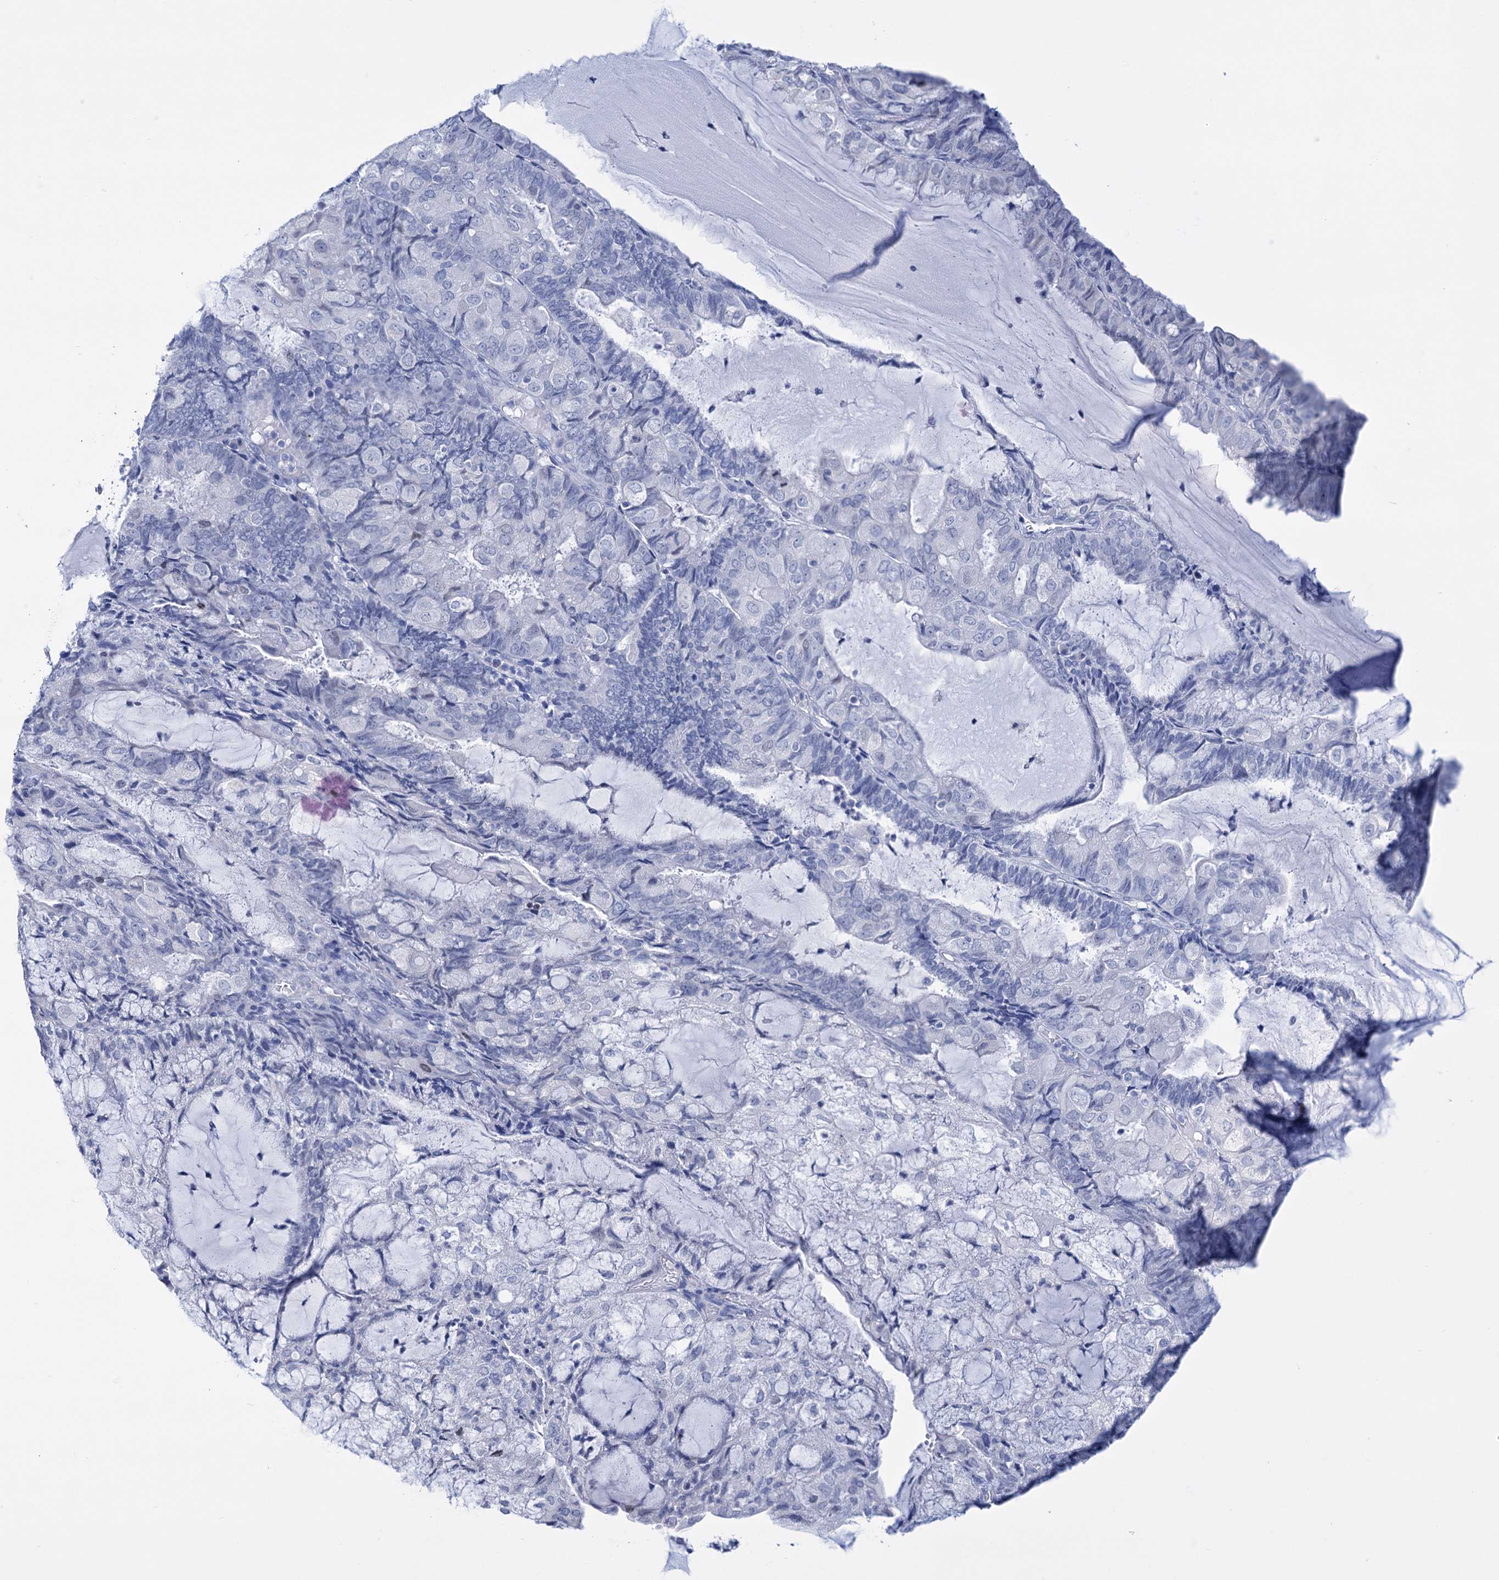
{"staining": {"intensity": "negative", "quantity": "none", "location": "none"}, "tissue": "endometrial cancer", "cell_type": "Tumor cells", "image_type": "cancer", "snomed": [{"axis": "morphology", "description": "Adenocarcinoma, NOS"}, {"axis": "topography", "description": "Endometrium"}], "caption": "Protein analysis of endometrial cancer (adenocarcinoma) shows no significant expression in tumor cells.", "gene": "FBXW12", "patient": {"sex": "female", "age": 81}}